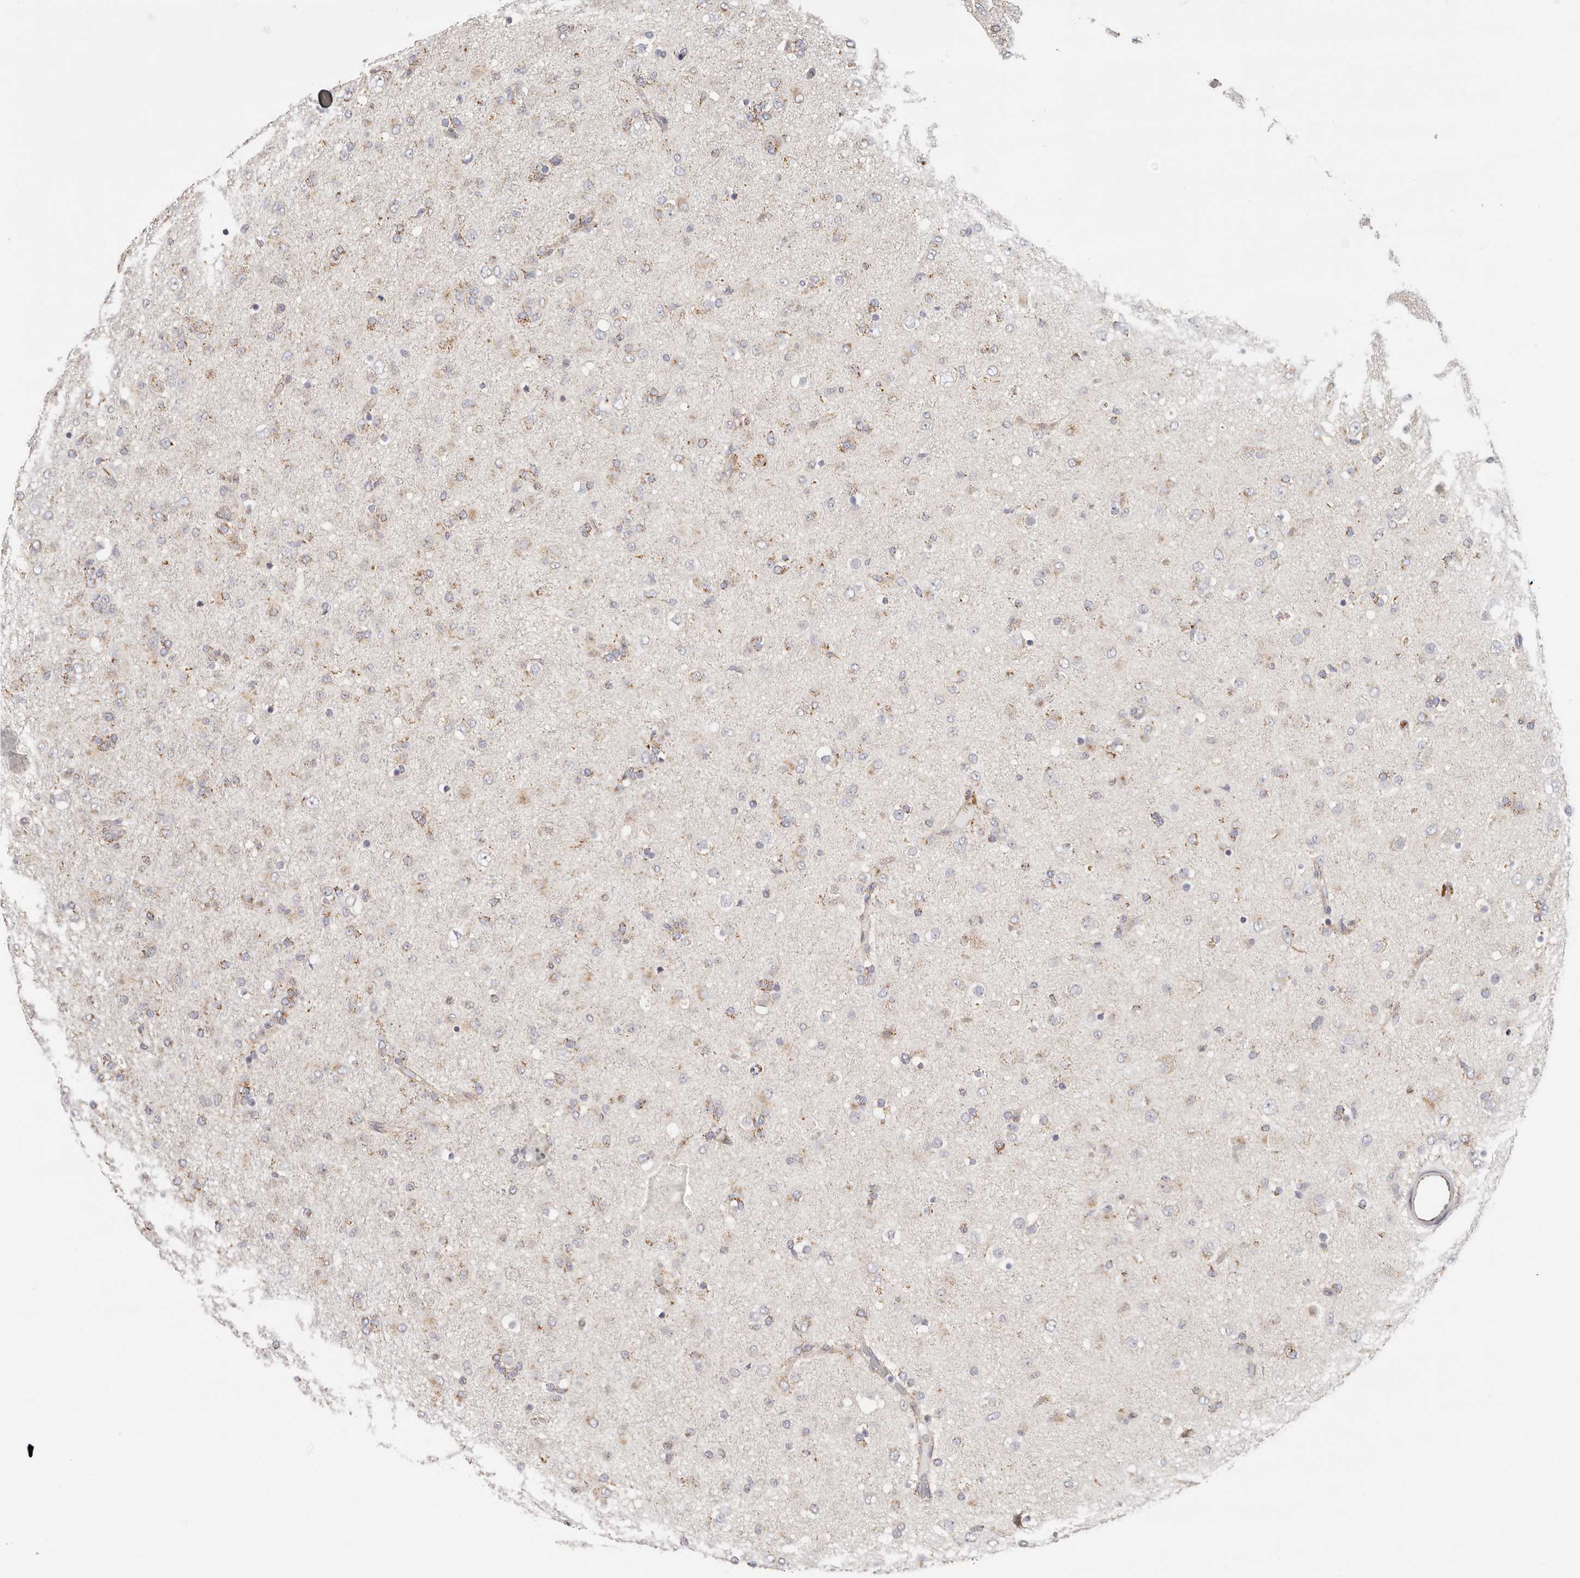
{"staining": {"intensity": "moderate", "quantity": "25%-75%", "location": "cytoplasmic/membranous"}, "tissue": "glioma", "cell_type": "Tumor cells", "image_type": "cancer", "snomed": [{"axis": "morphology", "description": "Glioma, malignant, Low grade"}, {"axis": "topography", "description": "Brain"}], "caption": "Immunohistochemical staining of human glioma shows moderate cytoplasmic/membranous protein positivity in about 25%-75% of tumor cells.", "gene": "AFDN", "patient": {"sex": "male", "age": 65}}